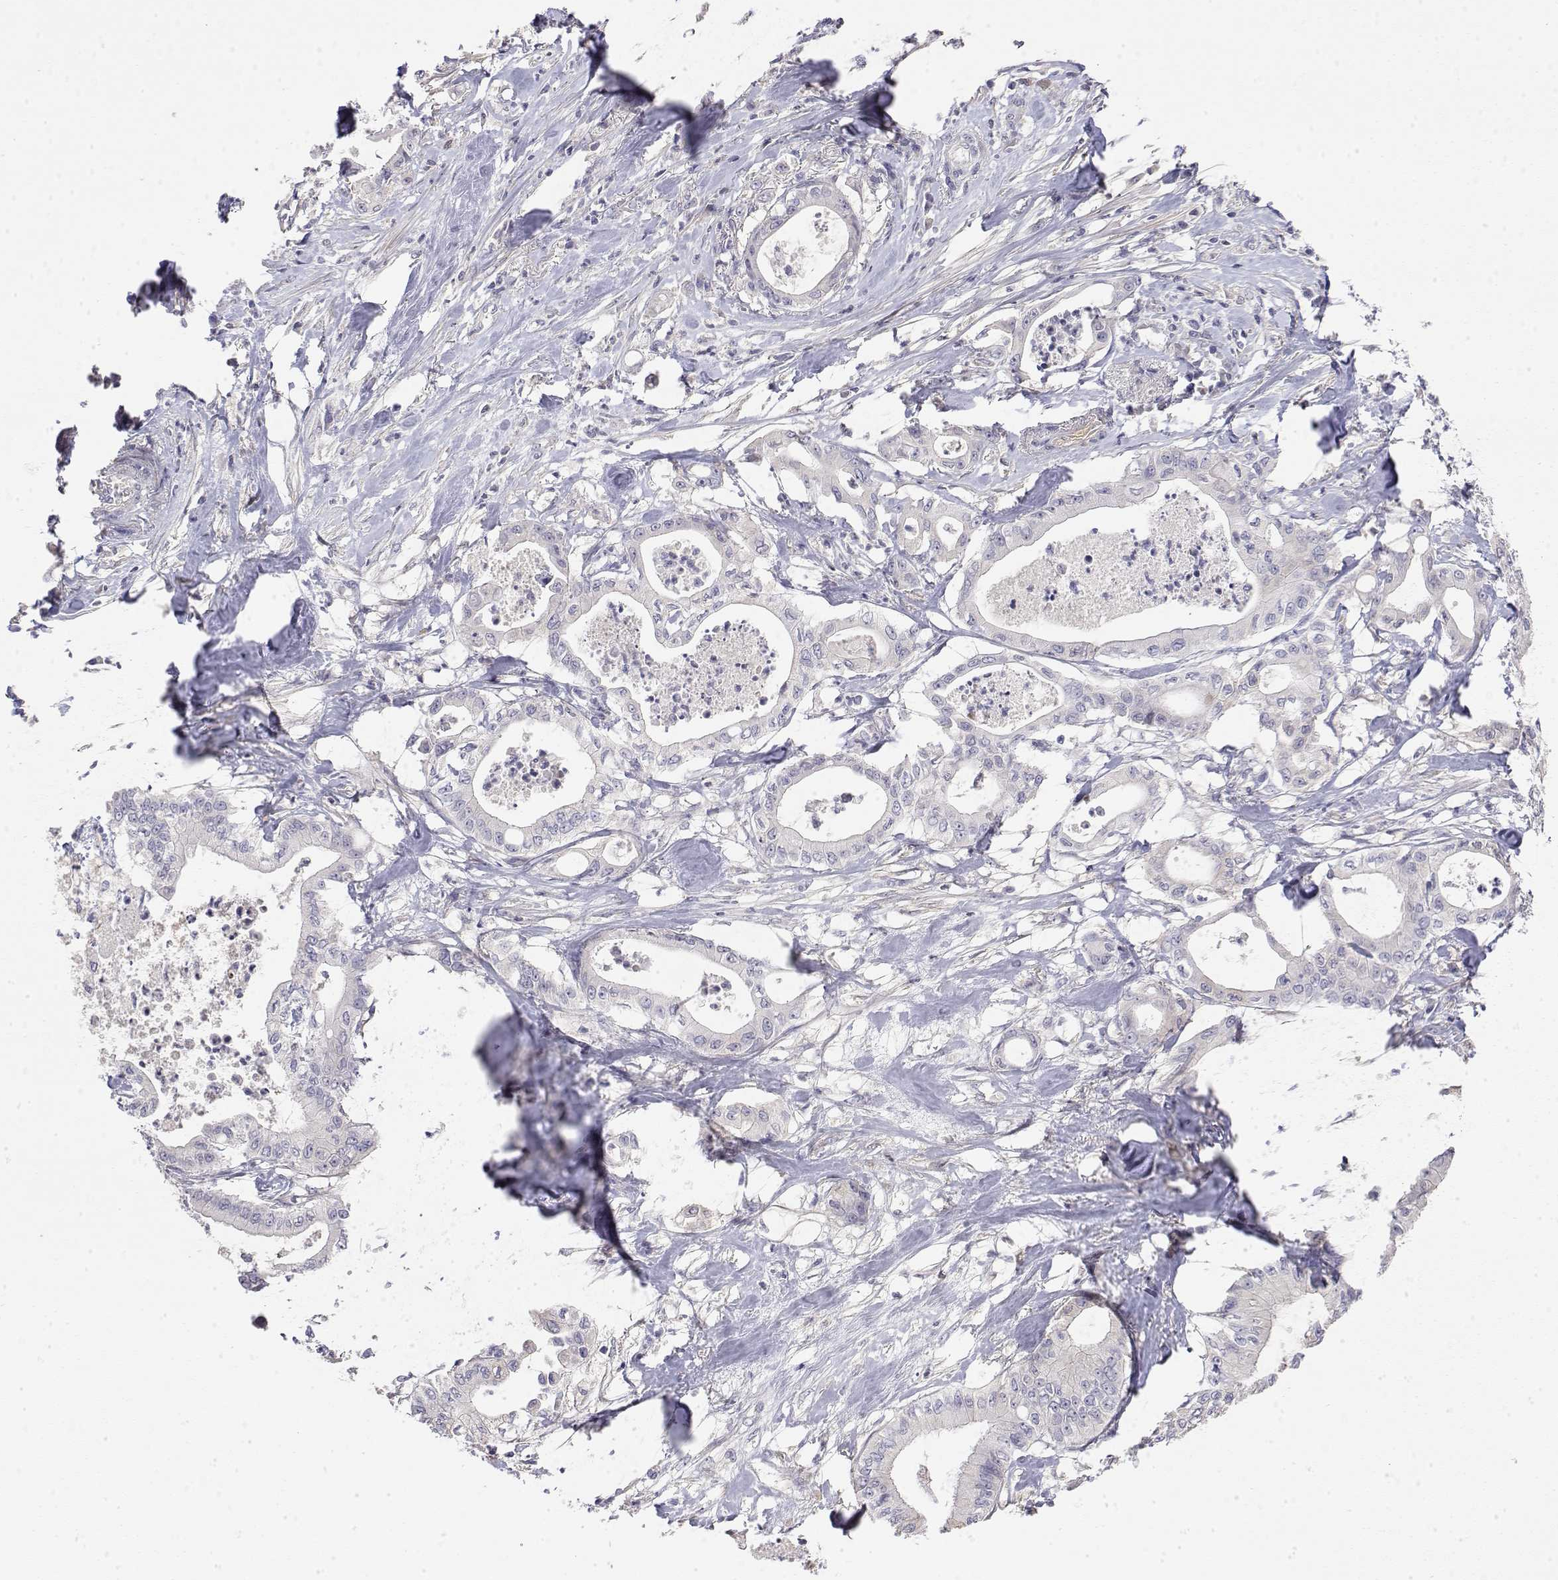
{"staining": {"intensity": "negative", "quantity": "none", "location": "none"}, "tissue": "pancreatic cancer", "cell_type": "Tumor cells", "image_type": "cancer", "snomed": [{"axis": "morphology", "description": "Adenocarcinoma, NOS"}, {"axis": "topography", "description": "Pancreas"}], "caption": "A high-resolution photomicrograph shows immunohistochemistry (IHC) staining of pancreatic cancer (adenocarcinoma), which shows no significant positivity in tumor cells.", "gene": "GGACT", "patient": {"sex": "male", "age": 71}}